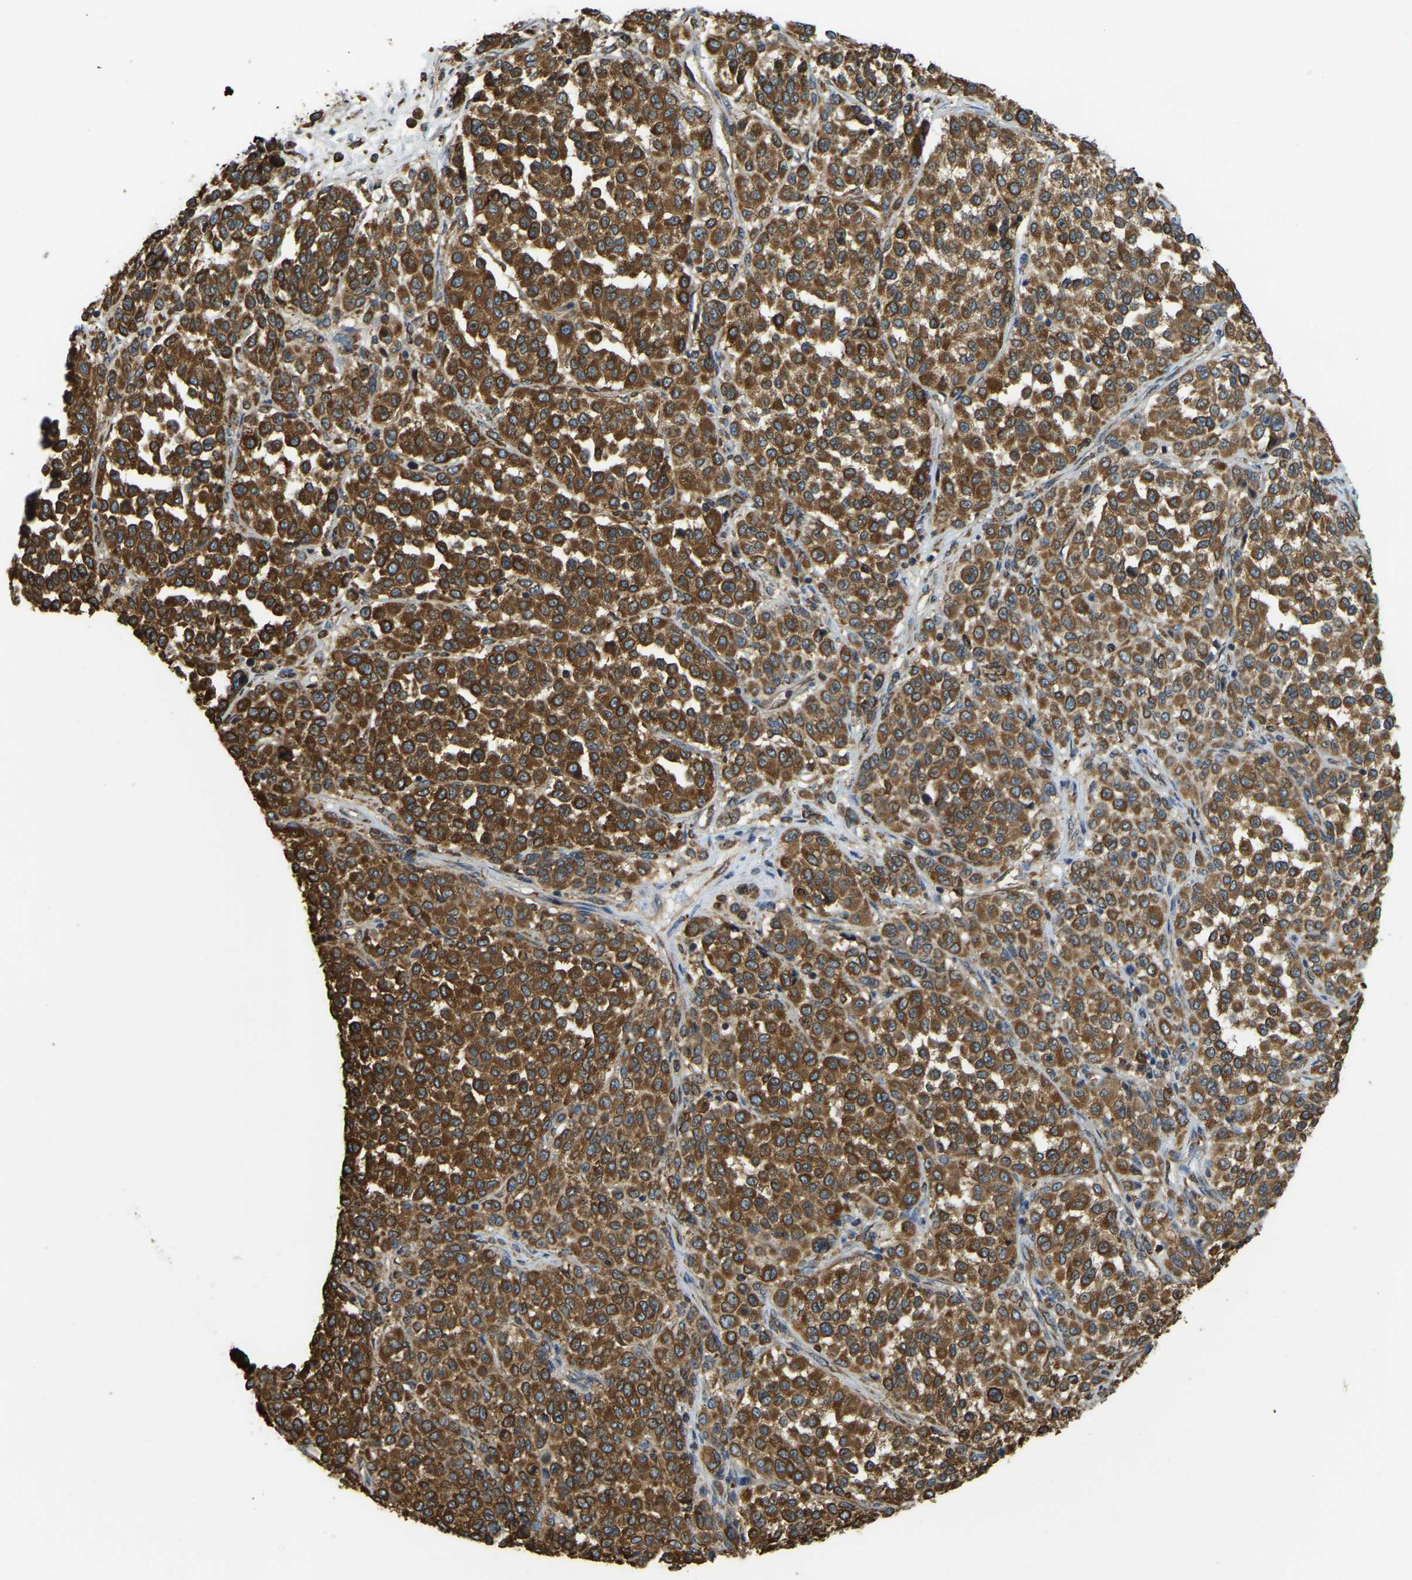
{"staining": {"intensity": "strong", "quantity": ">75%", "location": "cytoplasmic/membranous"}, "tissue": "melanoma", "cell_type": "Tumor cells", "image_type": "cancer", "snomed": [{"axis": "morphology", "description": "Malignant melanoma, Metastatic site"}, {"axis": "topography", "description": "Pancreas"}], "caption": "A brown stain shows strong cytoplasmic/membranous staining of a protein in human malignant melanoma (metastatic site) tumor cells.", "gene": "RNF115", "patient": {"sex": "female", "age": 30}}